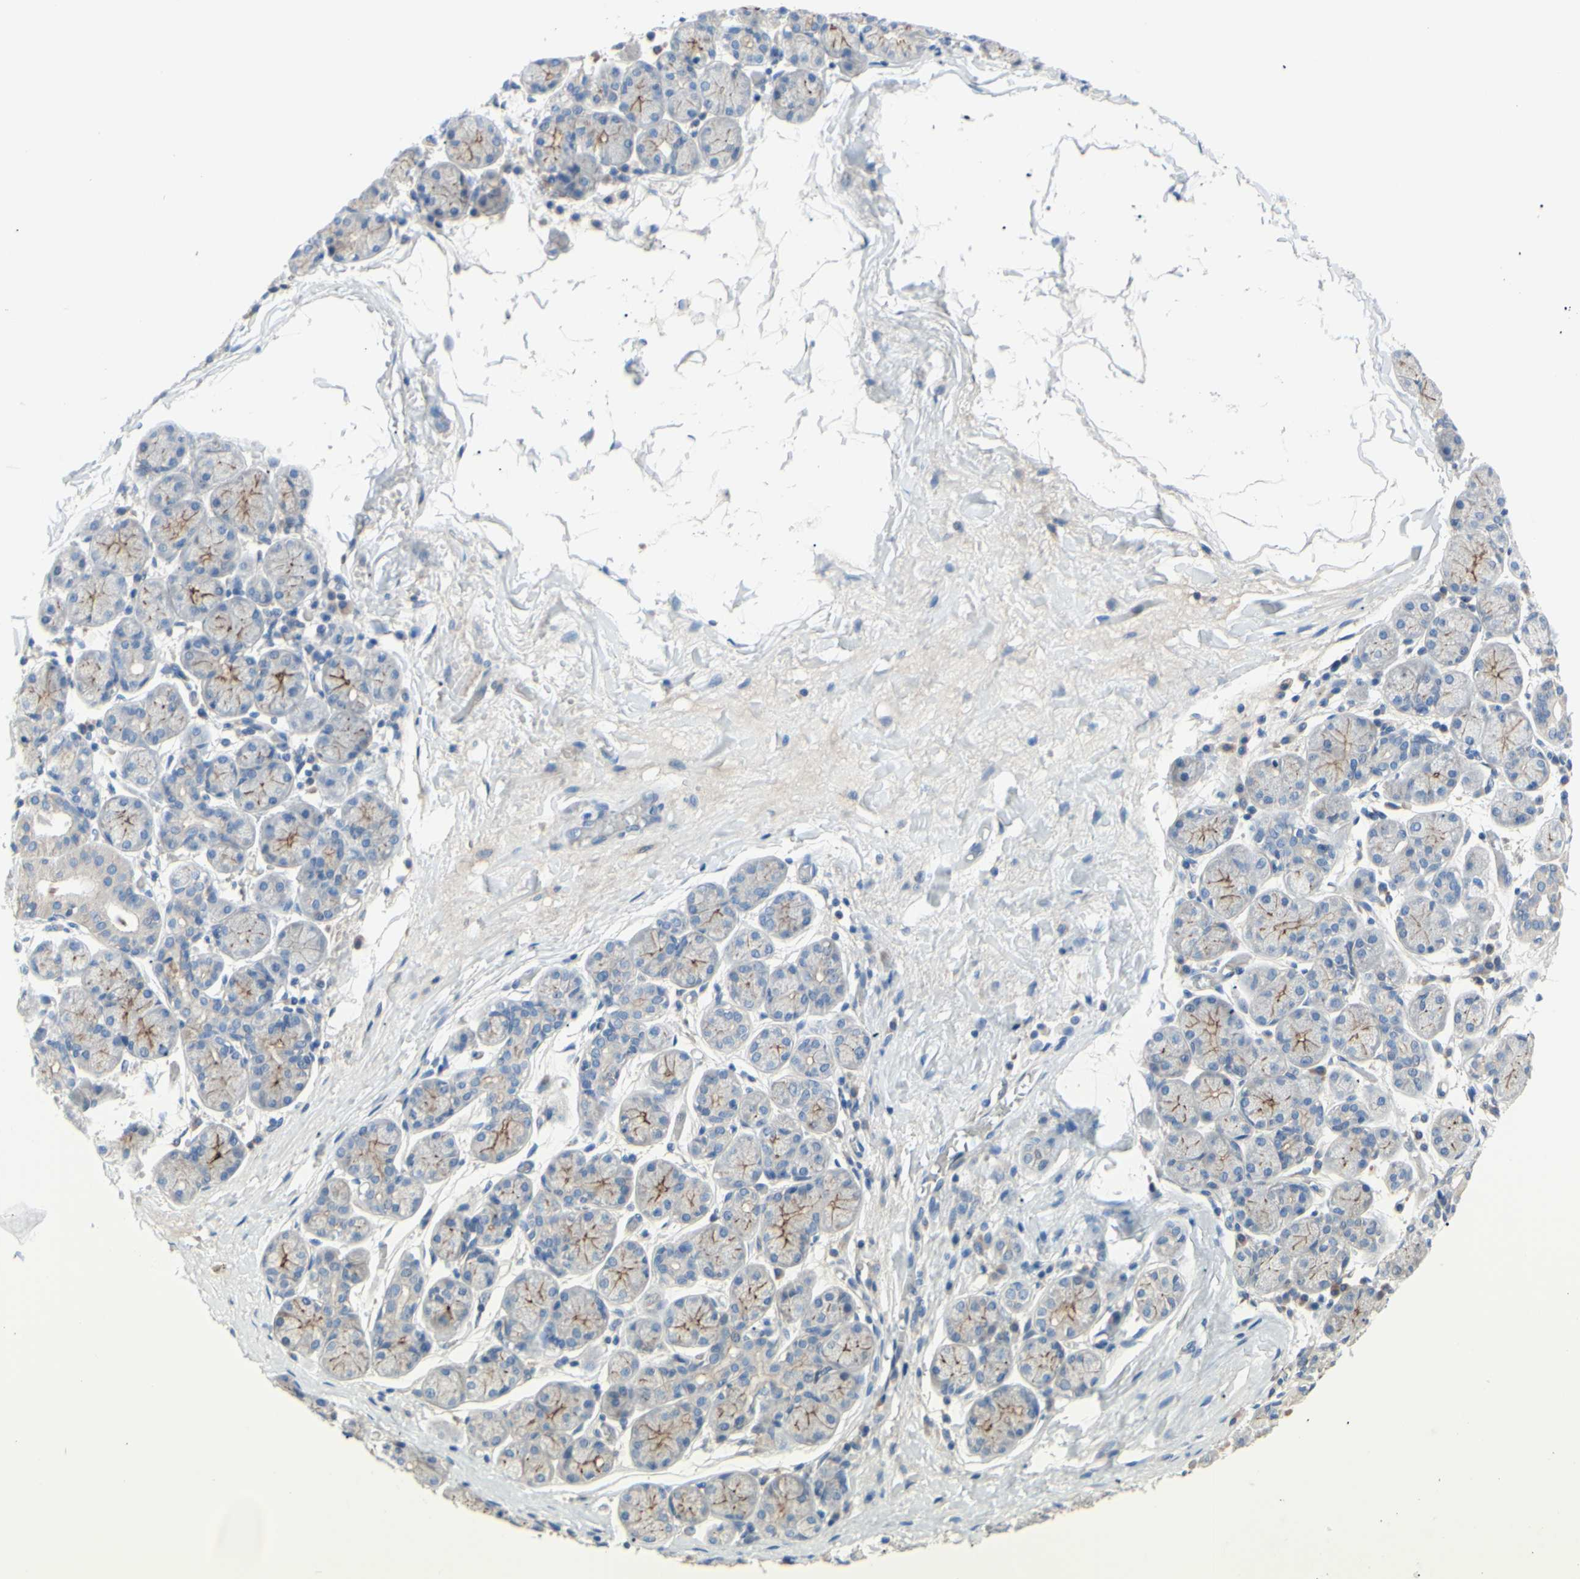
{"staining": {"intensity": "moderate", "quantity": ">75%", "location": "cytoplasmic/membranous"}, "tissue": "salivary gland", "cell_type": "Glandular cells", "image_type": "normal", "snomed": [{"axis": "morphology", "description": "Normal tissue, NOS"}, {"axis": "topography", "description": "Salivary gland"}], "caption": "Immunohistochemistry staining of benign salivary gland, which displays medium levels of moderate cytoplasmic/membranous staining in about >75% of glandular cells indicating moderate cytoplasmic/membranous protein positivity. The staining was performed using DAB (3,3'-diaminobenzidine) (brown) for protein detection and nuclei were counterstained in hematoxylin (blue).", "gene": "TMEM59L", "patient": {"sex": "female", "age": 24}}